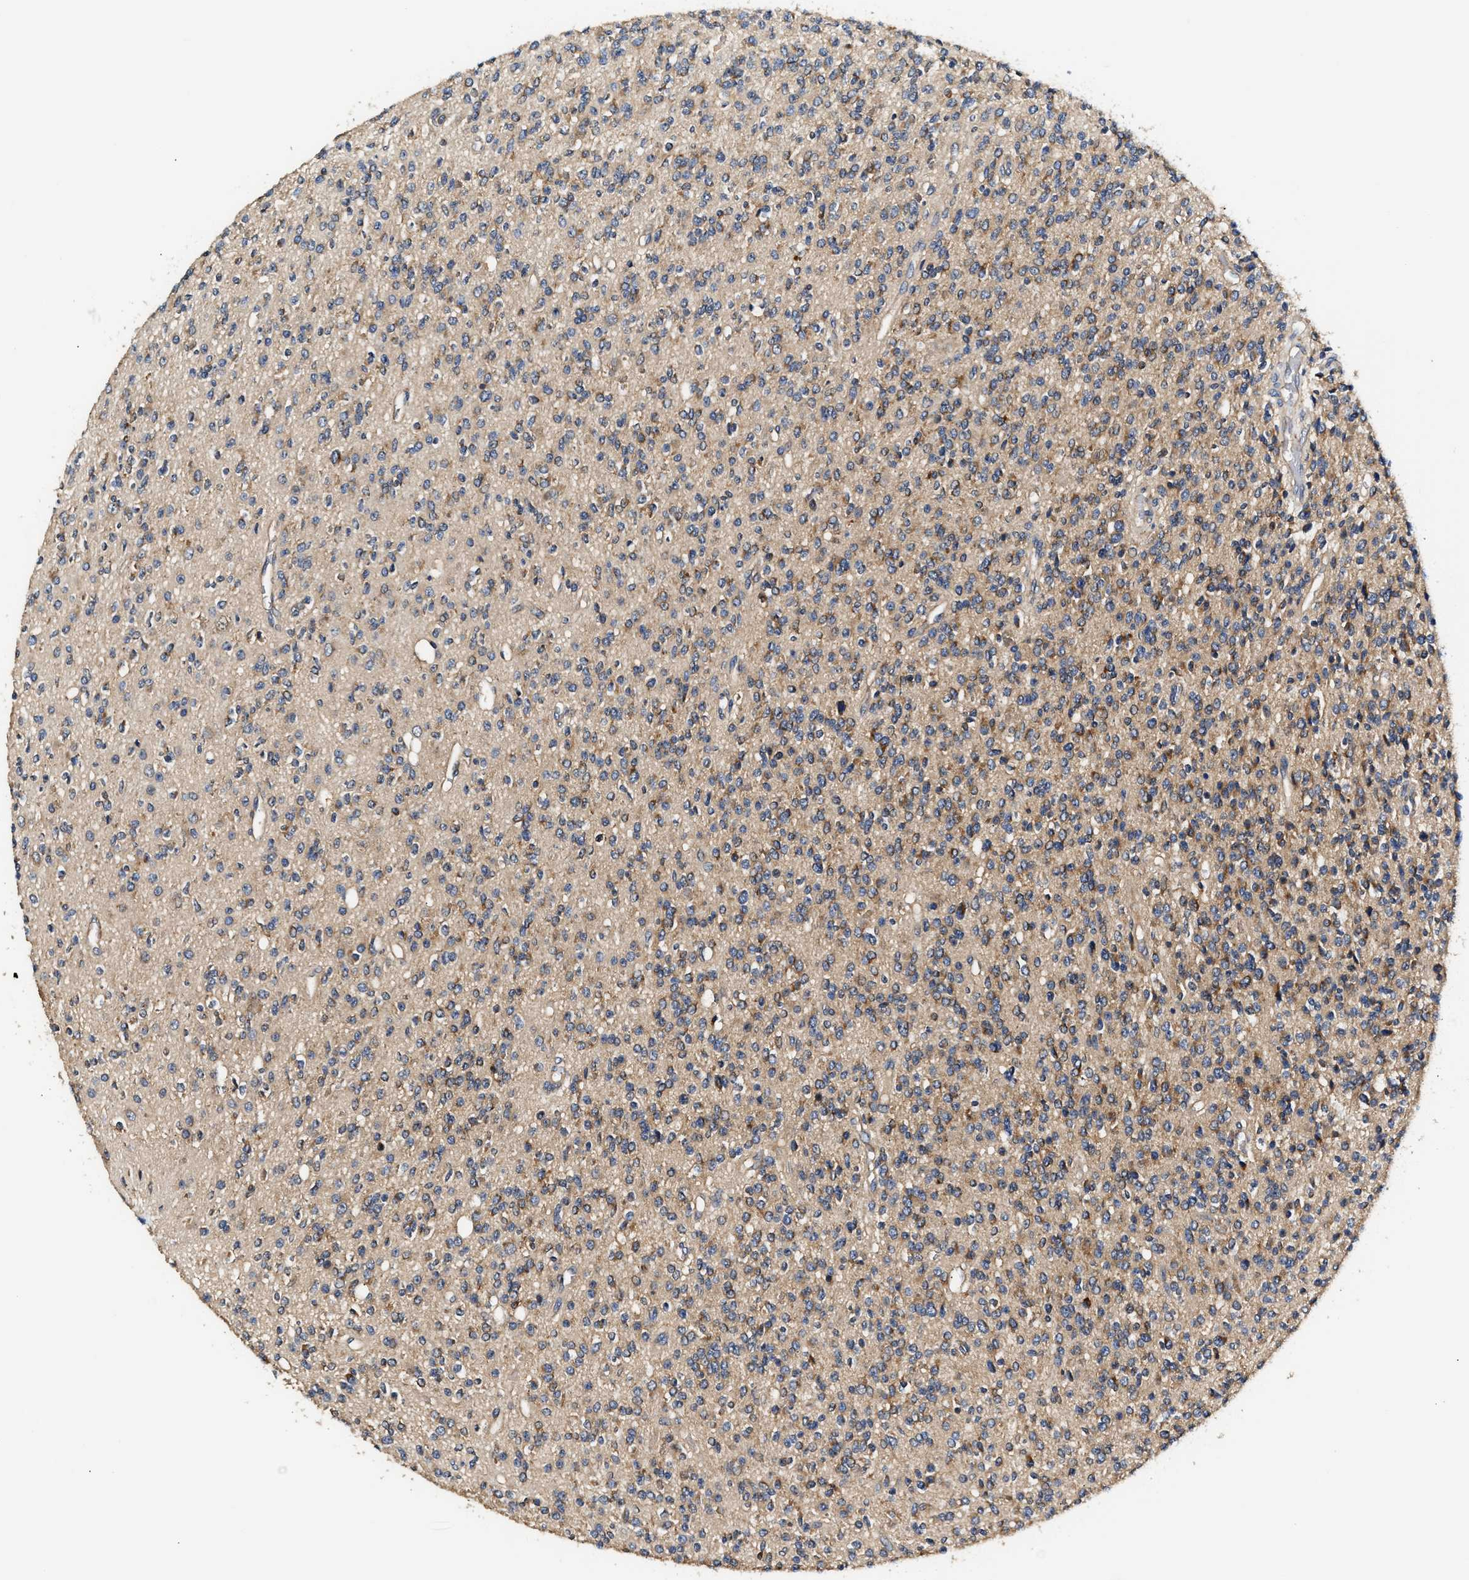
{"staining": {"intensity": "moderate", "quantity": "<25%", "location": "cytoplasmic/membranous"}, "tissue": "glioma", "cell_type": "Tumor cells", "image_type": "cancer", "snomed": [{"axis": "morphology", "description": "Glioma, malignant, High grade"}, {"axis": "topography", "description": "Brain"}], "caption": "A histopathology image showing moderate cytoplasmic/membranous staining in approximately <25% of tumor cells in glioma, as visualized by brown immunohistochemical staining.", "gene": "TEX2", "patient": {"sex": "male", "age": 34}}